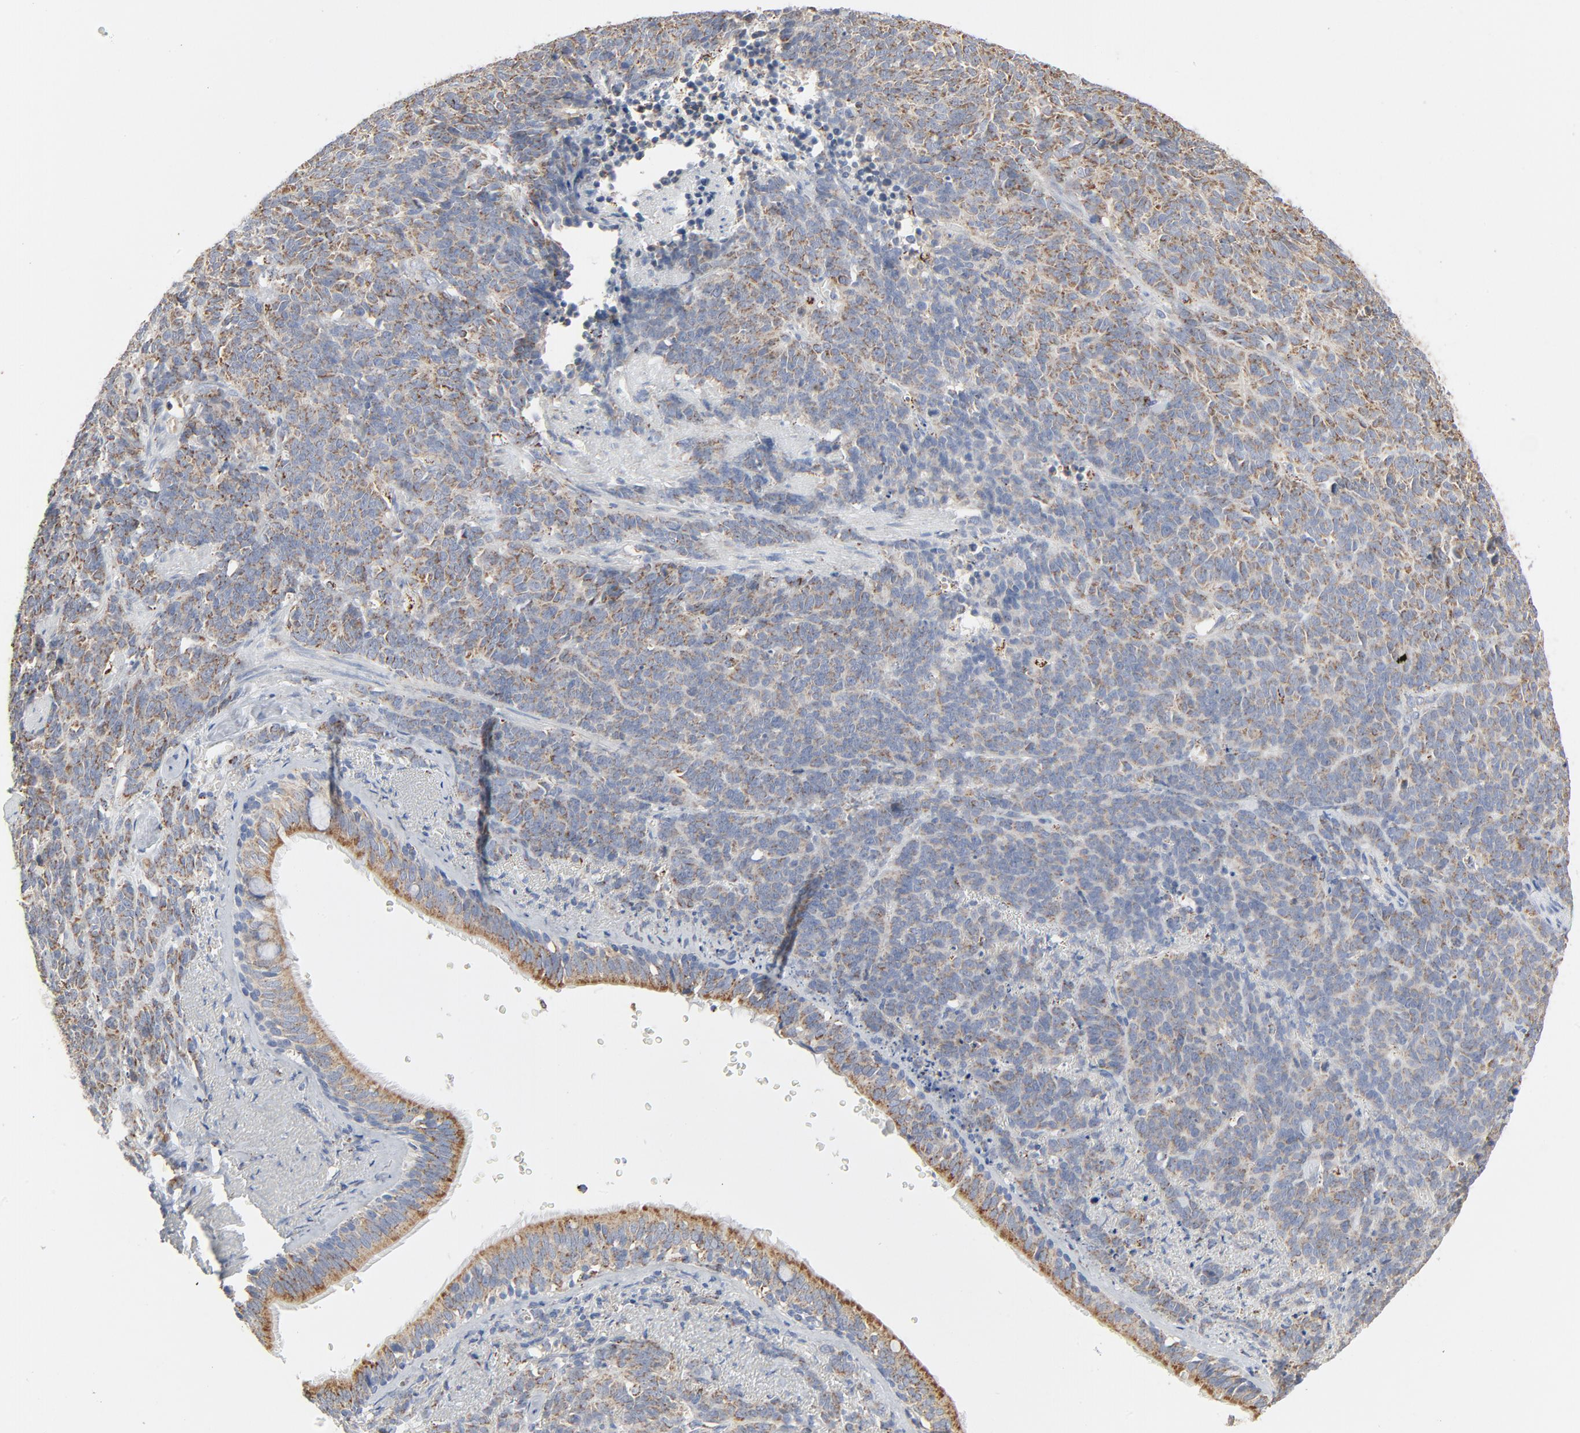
{"staining": {"intensity": "weak", "quantity": ">75%", "location": "cytoplasmic/membranous"}, "tissue": "lung cancer", "cell_type": "Tumor cells", "image_type": "cancer", "snomed": [{"axis": "morphology", "description": "Neoplasm, malignant, NOS"}, {"axis": "topography", "description": "Lung"}], "caption": "Immunohistochemical staining of human lung neoplasm (malignant) exhibits weak cytoplasmic/membranous protein expression in approximately >75% of tumor cells. (DAB IHC with brightfield microscopy, high magnification).", "gene": "SETD3", "patient": {"sex": "female", "age": 58}}